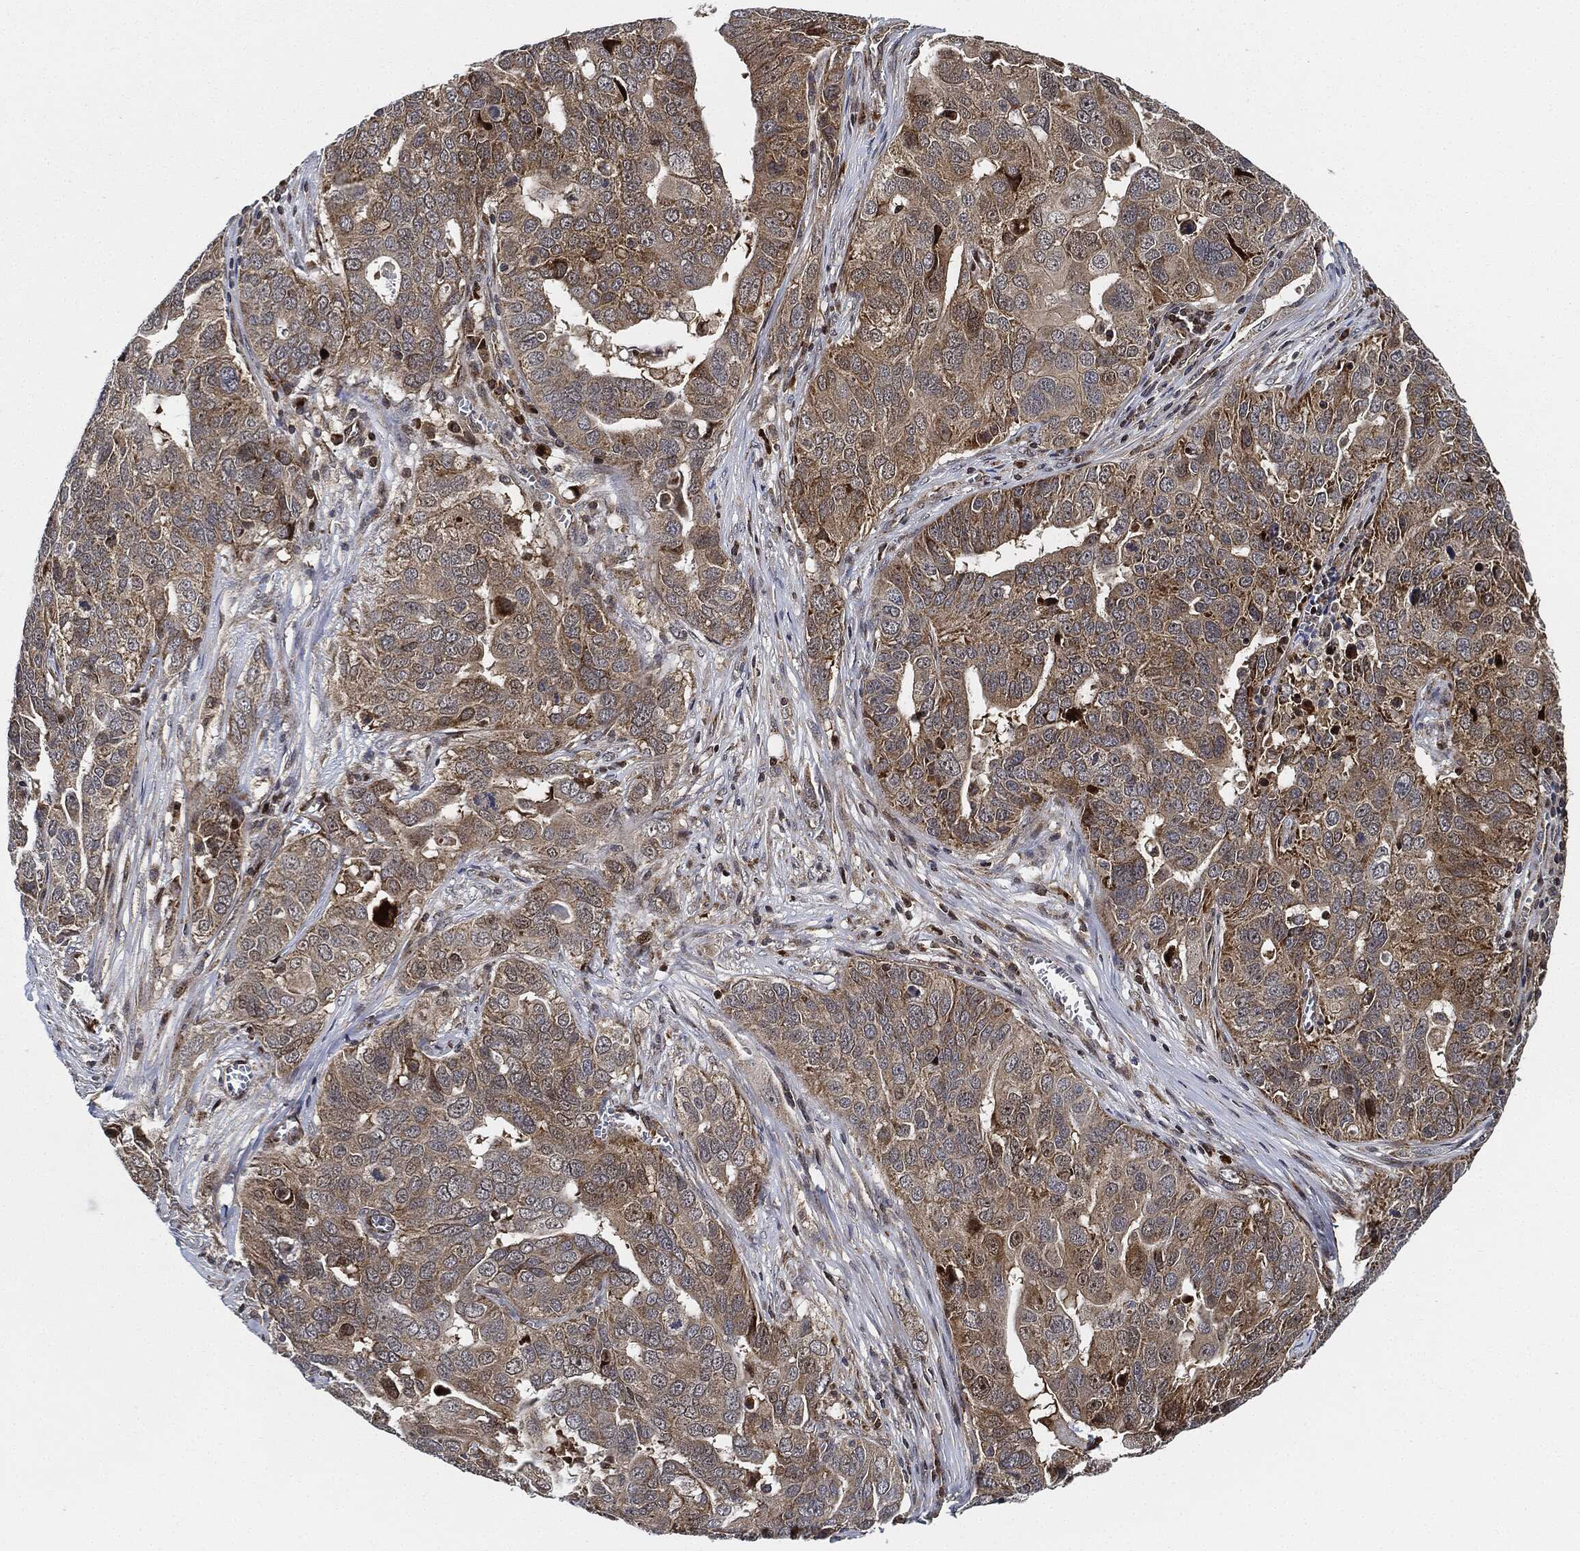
{"staining": {"intensity": "weak", "quantity": "25%-75%", "location": "cytoplasmic/membranous"}, "tissue": "ovarian cancer", "cell_type": "Tumor cells", "image_type": "cancer", "snomed": [{"axis": "morphology", "description": "Carcinoma, endometroid"}, {"axis": "topography", "description": "Soft tissue"}, {"axis": "topography", "description": "Ovary"}], "caption": "DAB immunohistochemical staining of ovarian cancer (endometroid carcinoma) reveals weak cytoplasmic/membranous protein expression in about 25%-75% of tumor cells. (DAB (3,3'-diaminobenzidine) = brown stain, brightfield microscopy at high magnification).", "gene": "RNASEL", "patient": {"sex": "female", "age": 52}}